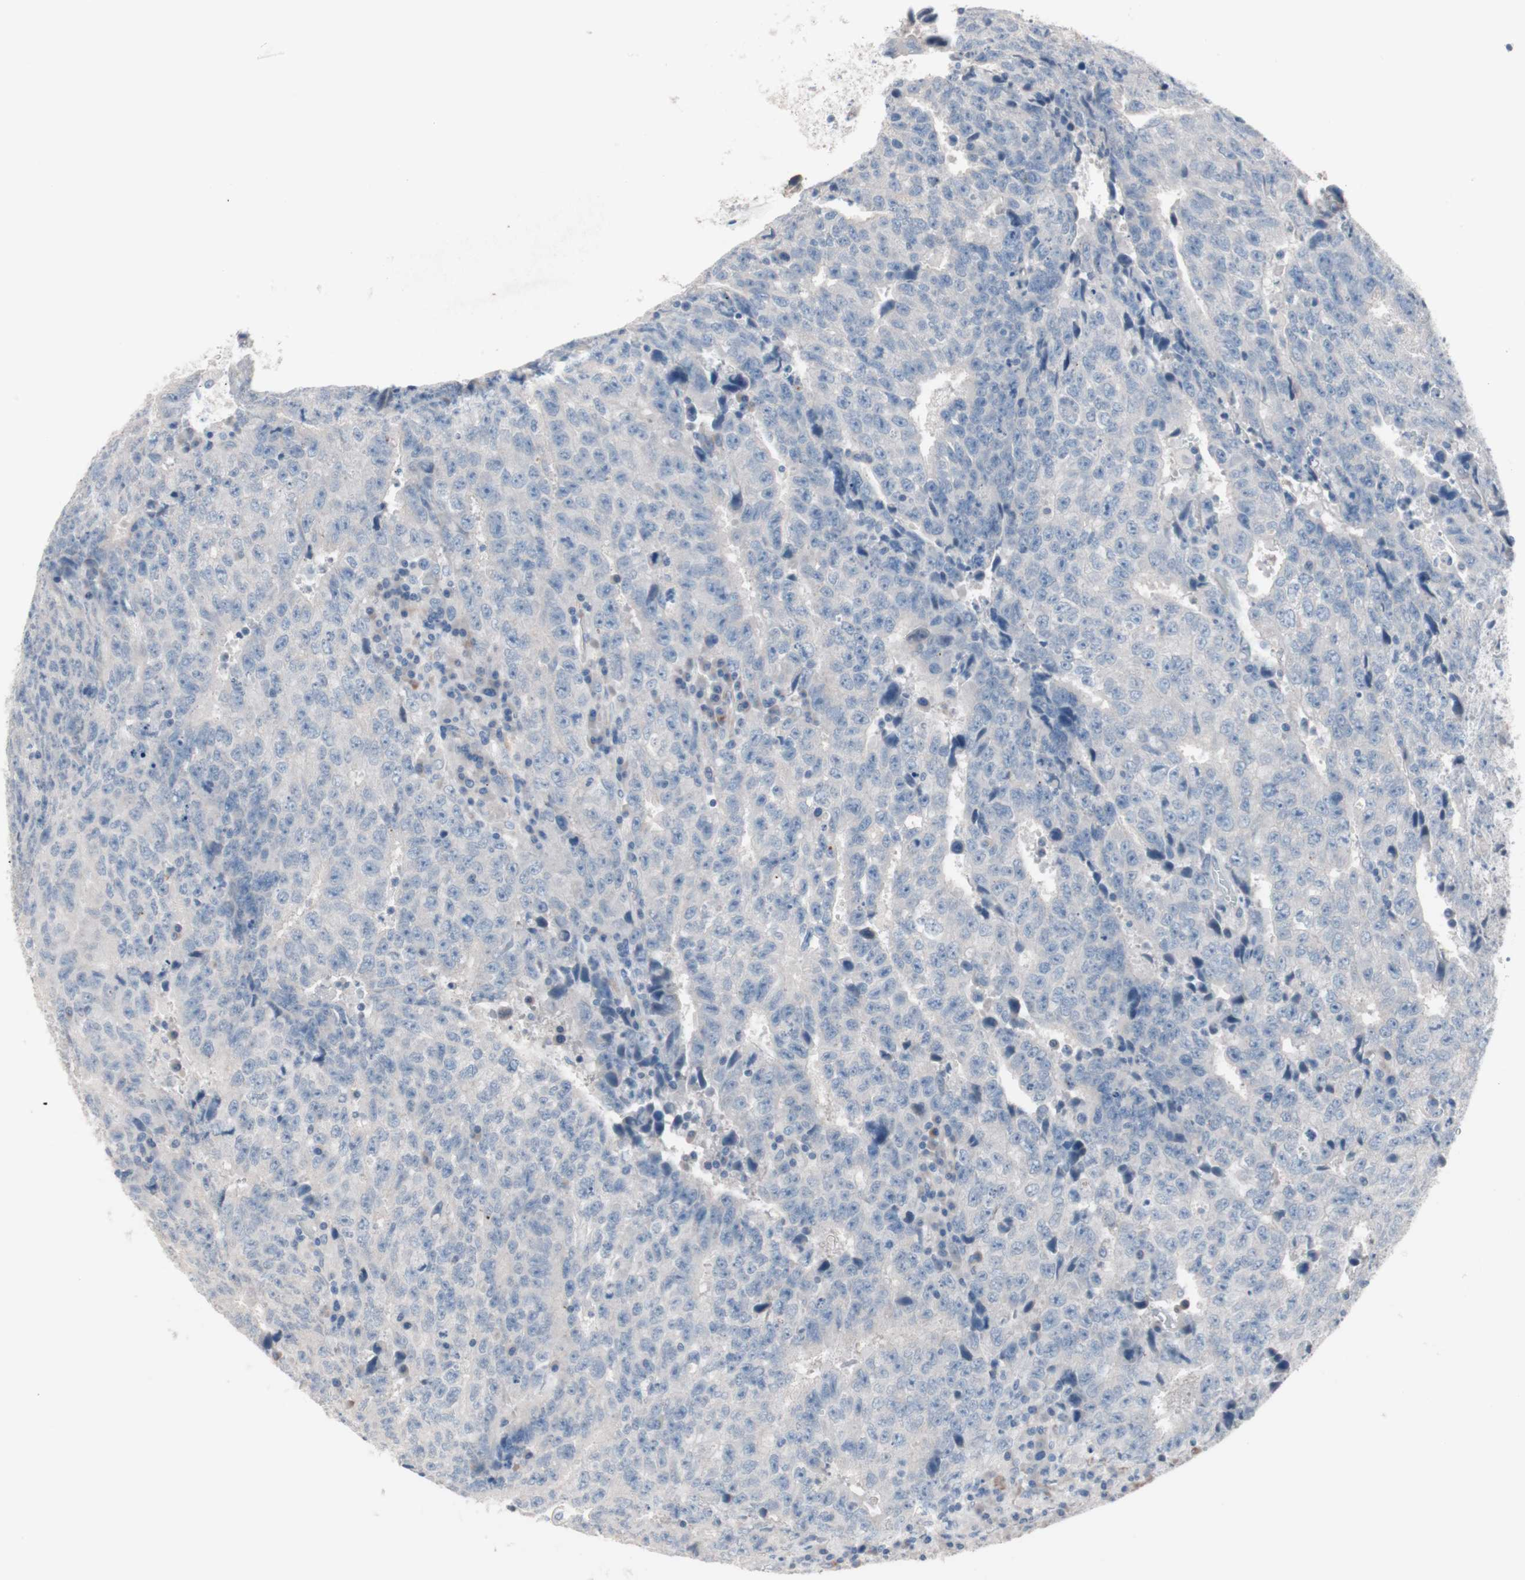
{"staining": {"intensity": "negative", "quantity": "none", "location": "none"}, "tissue": "testis cancer", "cell_type": "Tumor cells", "image_type": "cancer", "snomed": [{"axis": "morphology", "description": "Necrosis, NOS"}, {"axis": "morphology", "description": "Carcinoma, Embryonal, NOS"}, {"axis": "topography", "description": "Testis"}], "caption": "Immunohistochemical staining of human testis cancer (embryonal carcinoma) reveals no significant expression in tumor cells. Brightfield microscopy of immunohistochemistry (IHC) stained with DAB (brown) and hematoxylin (blue), captured at high magnification.", "gene": "ULBP1", "patient": {"sex": "male", "age": 19}}